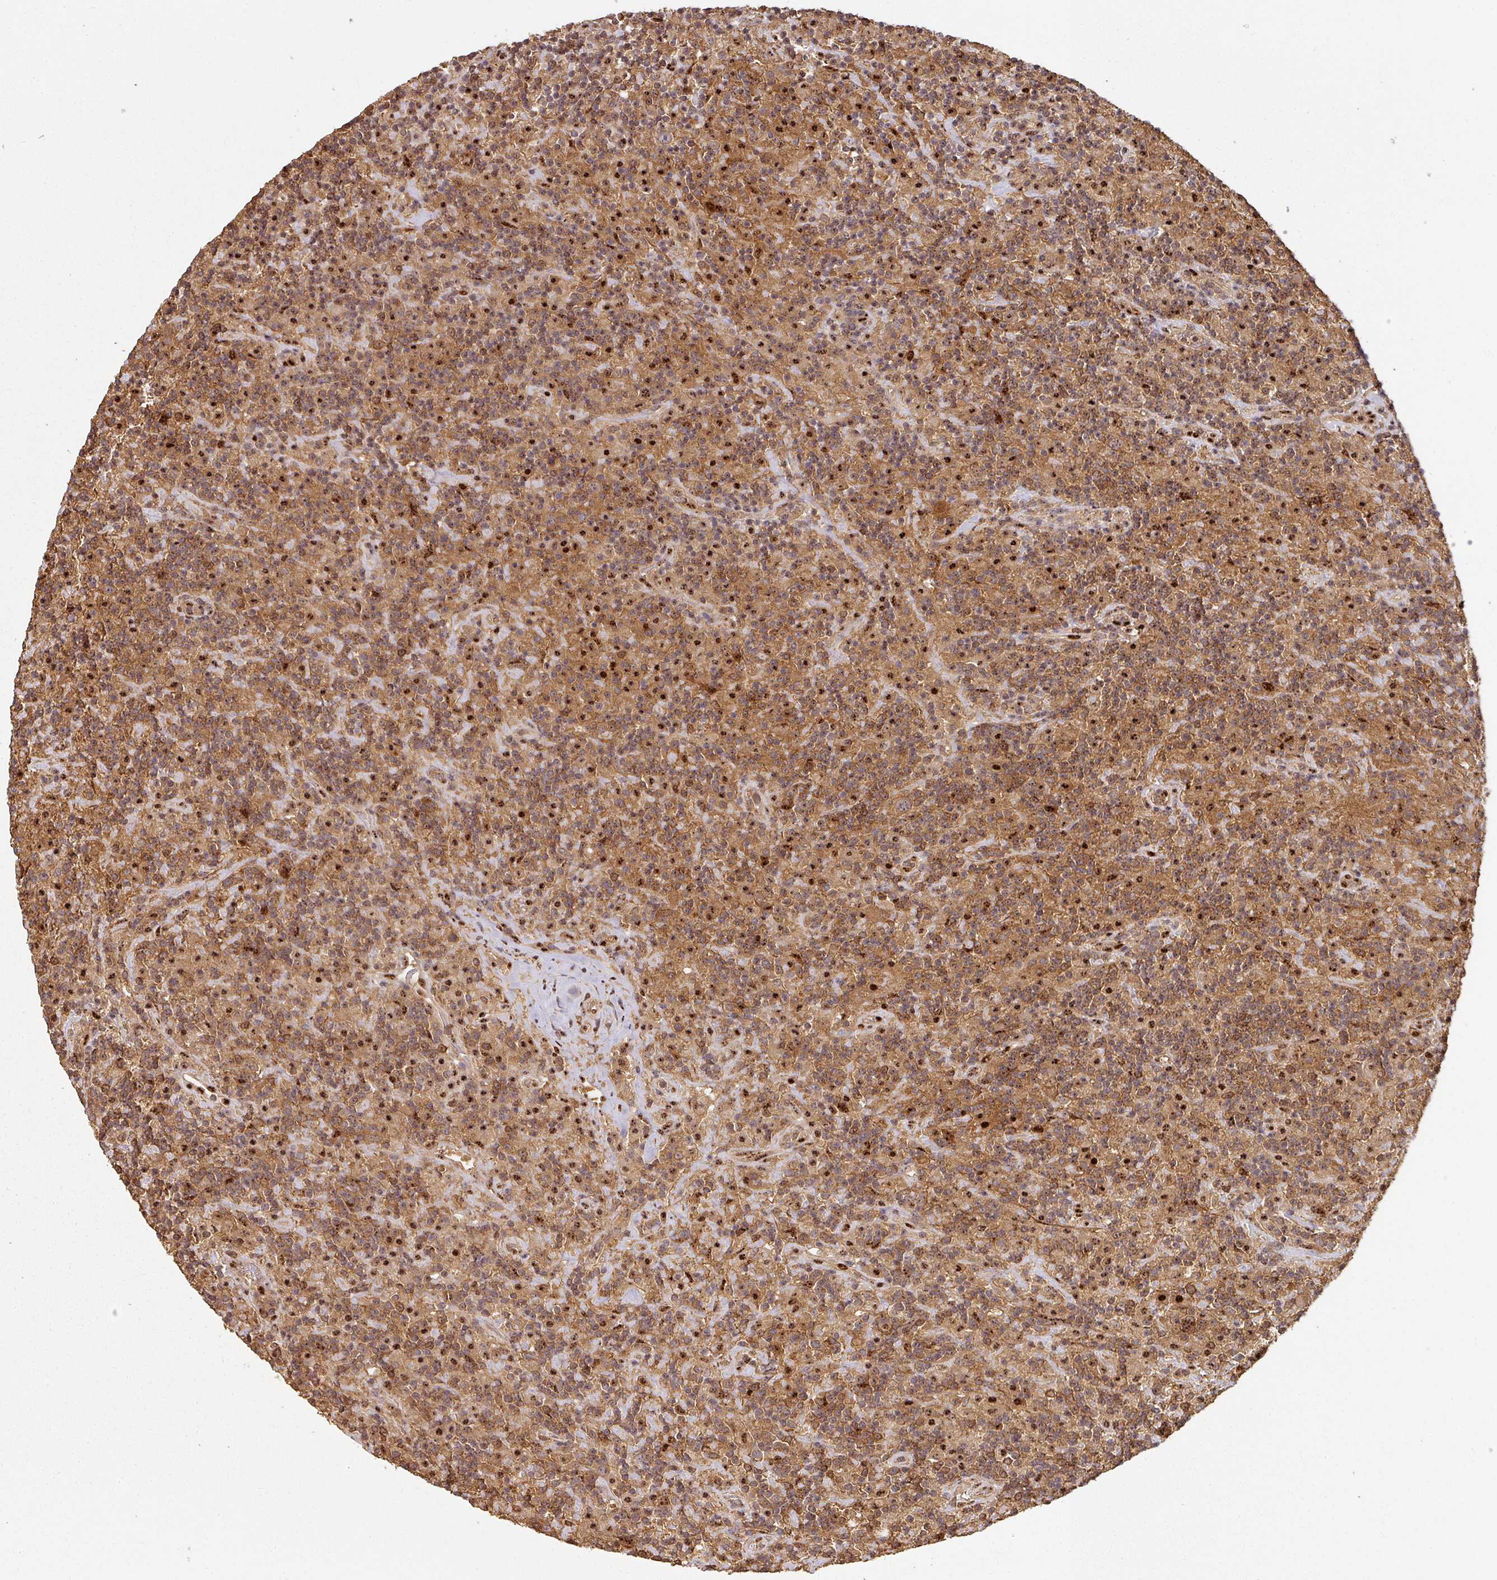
{"staining": {"intensity": "moderate", "quantity": ">75%", "location": "cytoplasmic/membranous,nuclear"}, "tissue": "lymphoma", "cell_type": "Tumor cells", "image_type": "cancer", "snomed": [{"axis": "morphology", "description": "Hodgkin's disease, NOS"}, {"axis": "topography", "description": "Lymph node"}], "caption": "A high-resolution histopathology image shows immunohistochemistry (IHC) staining of lymphoma, which displays moderate cytoplasmic/membranous and nuclear staining in approximately >75% of tumor cells. (brown staining indicates protein expression, while blue staining denotes nuclei).", "gene": "ZNF322", "patient": {"sex": "male", "age": 70}}